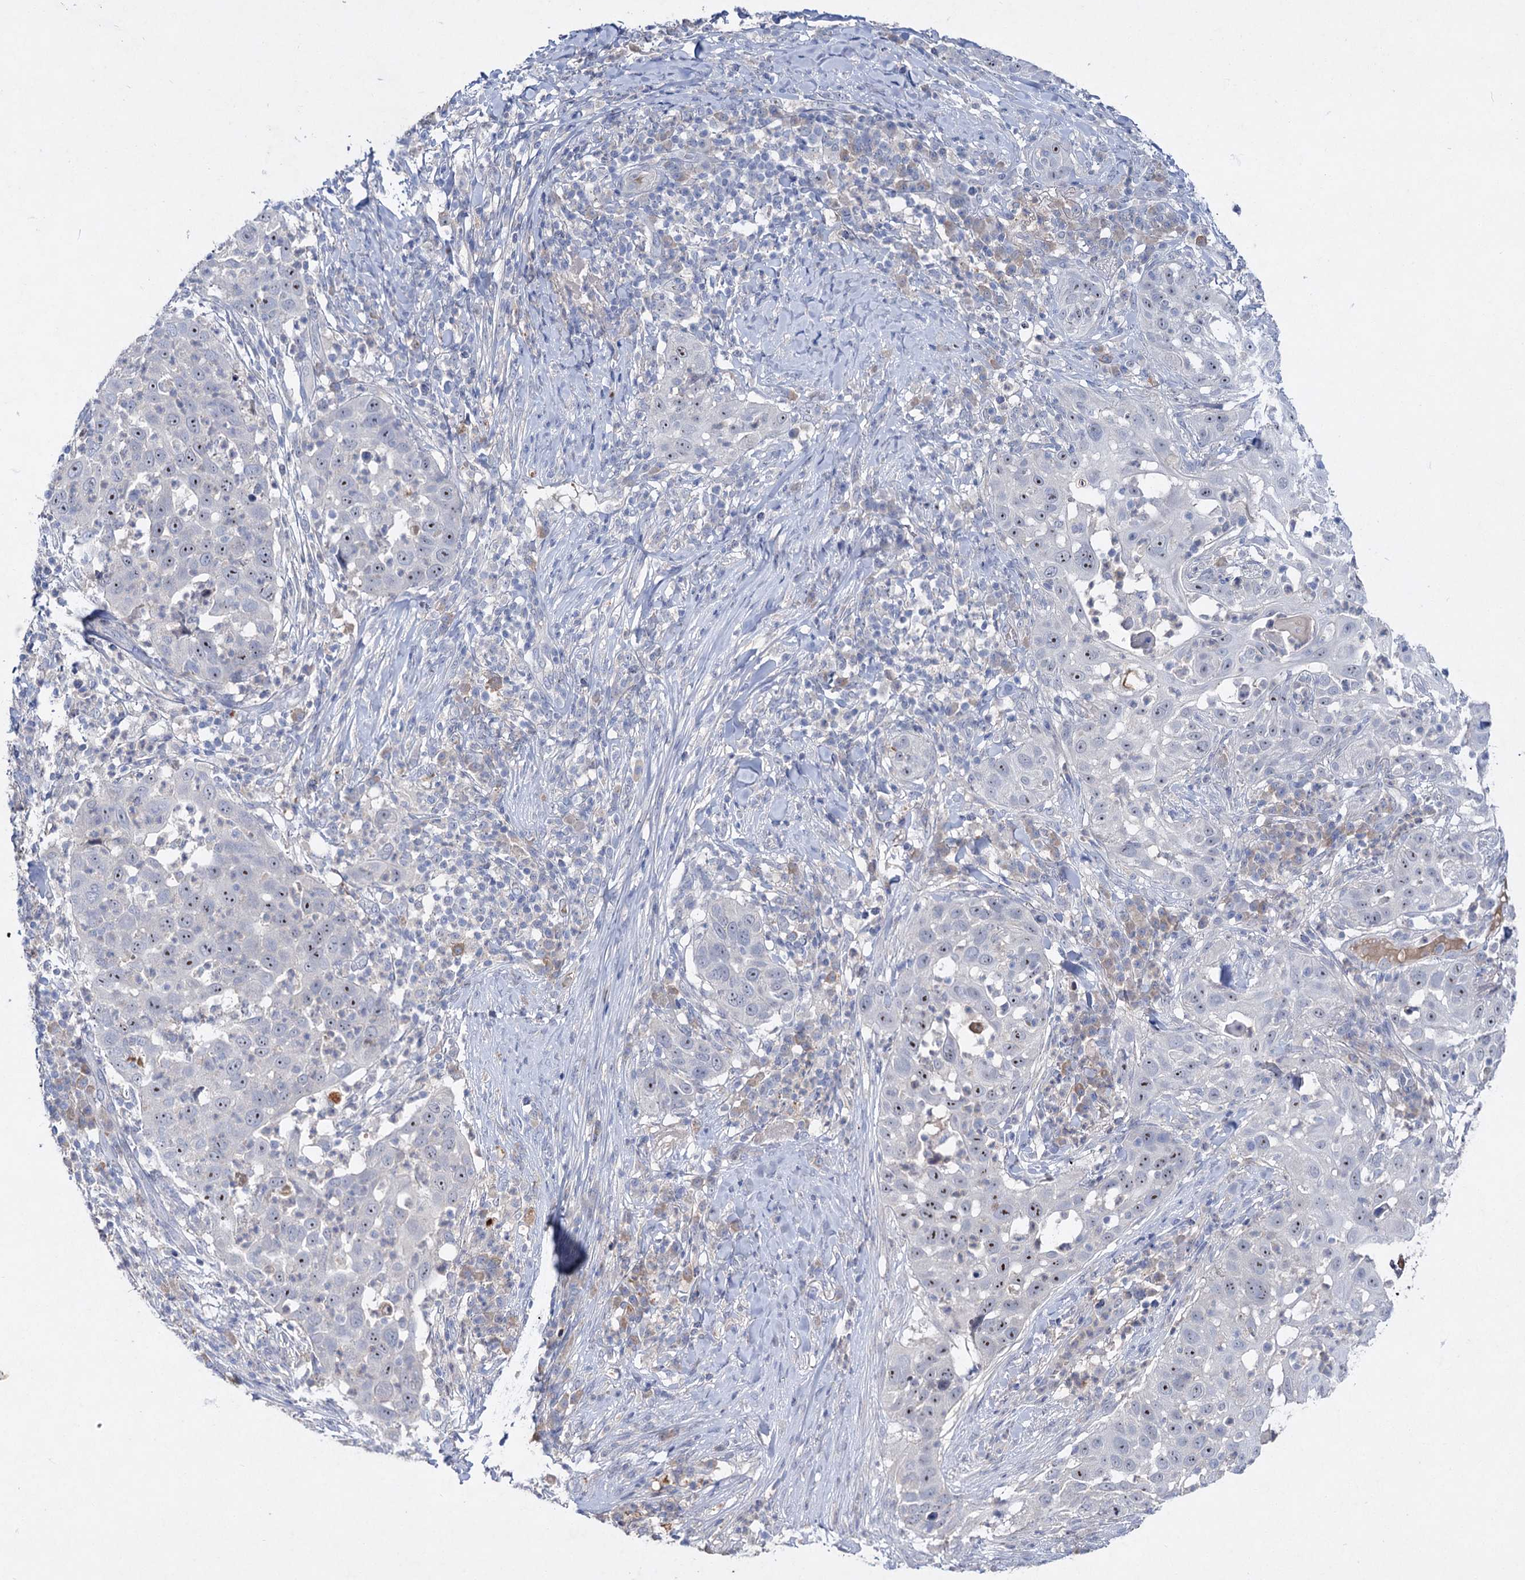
{"staining": {"intensity": "moderate", "quantity": "25%-75%", "location": "nuclear"}, "tissue": "skin cancer", "cell_type": "Tumor cells", "image_type": "cancer", "snomed": [{"axis": "morphology", "description": "Squamous cell carcinoma, NOS"}, {"axis": "topography", "description": "Skin"}], "caption": "Tumor cells show medium levels of moderate nuclear positivity in approximately 25%-75% of cells in human skin cancer (squamous cell carcinoma).", "gene": "ATP4A", "patient": {"sex": "female", "age": 44}}